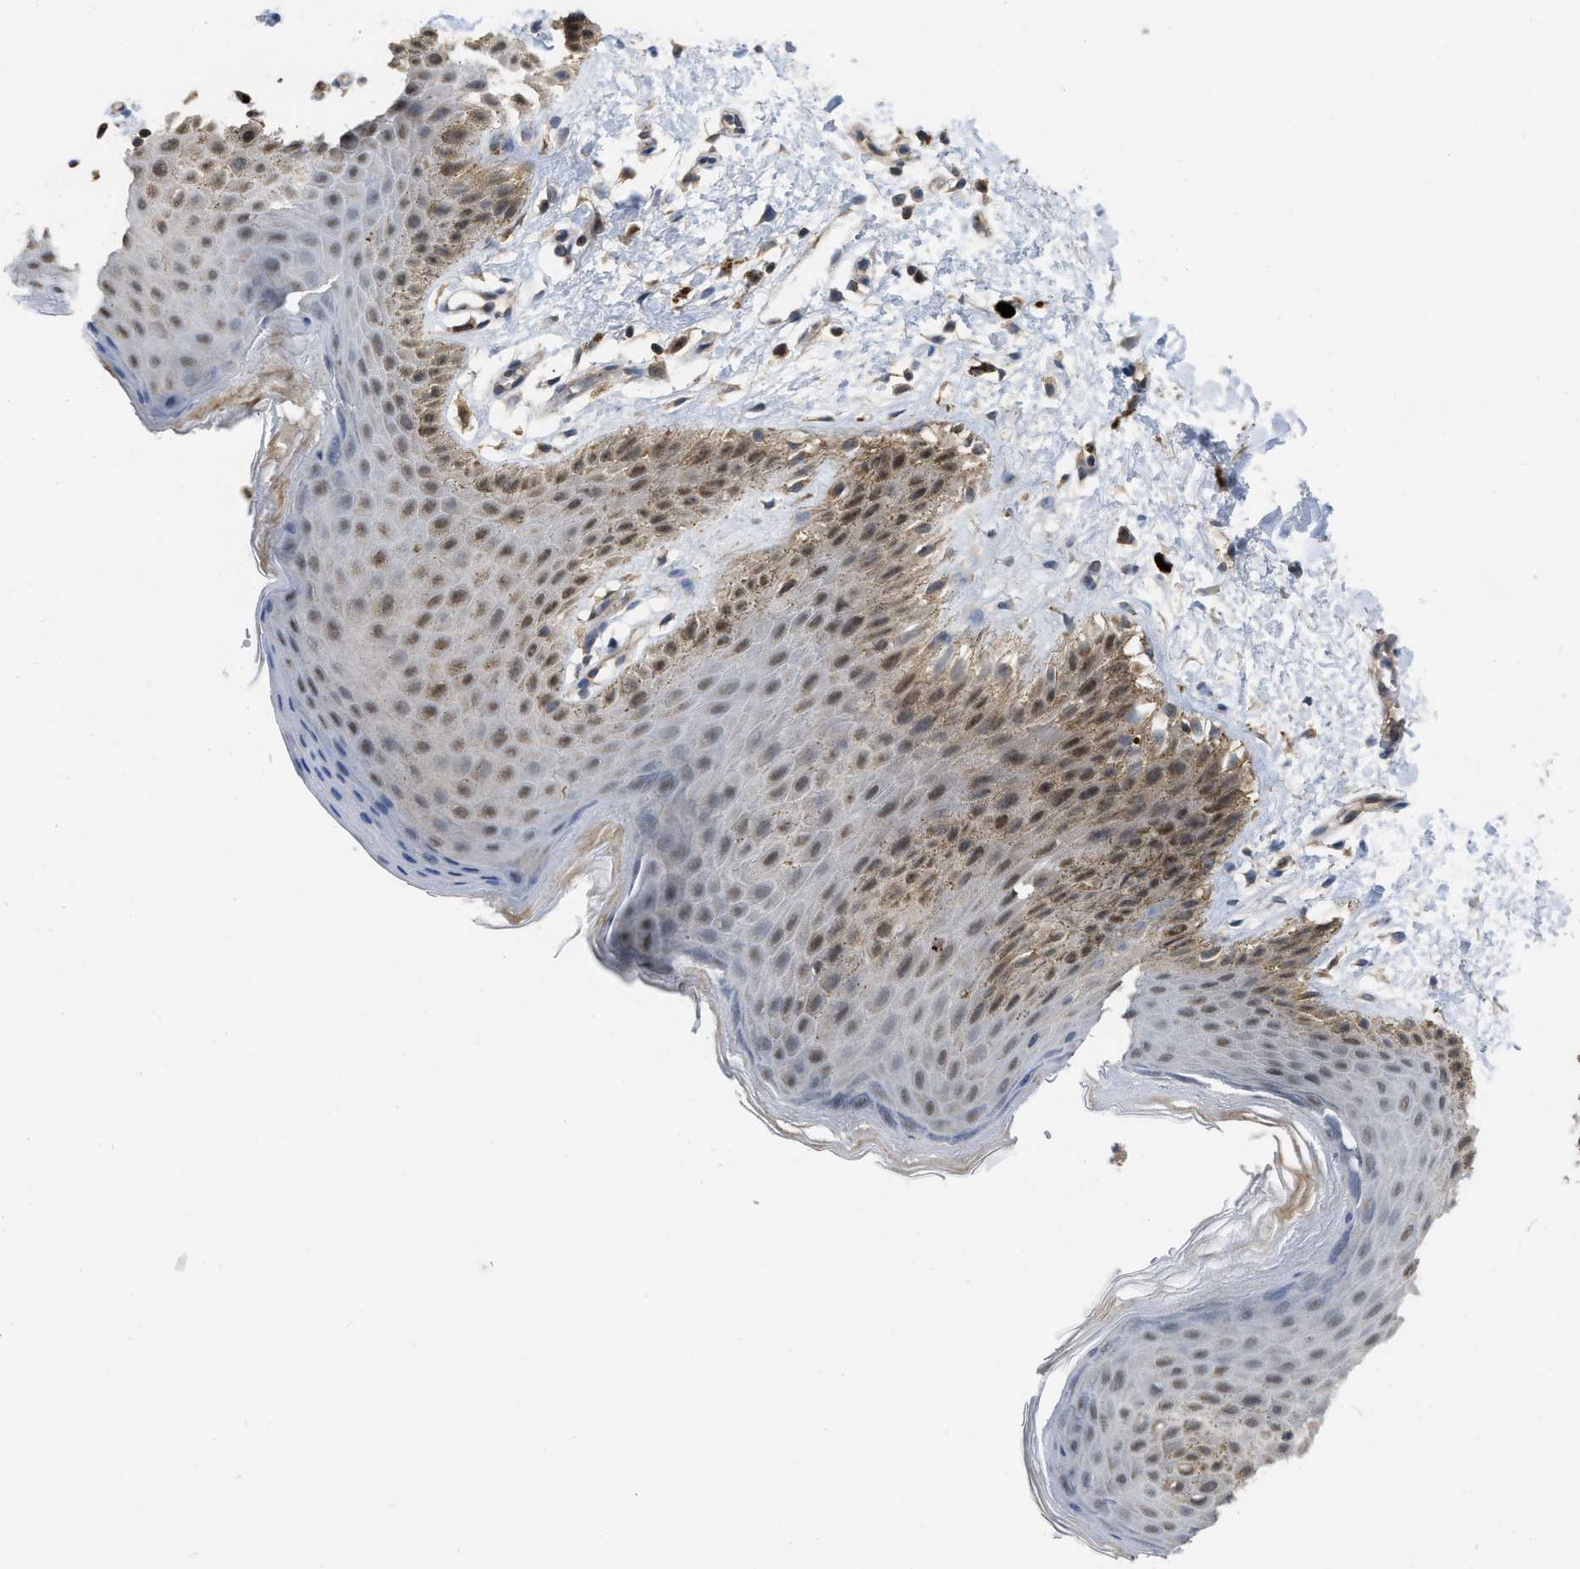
{"staining": {"intensity": "weak", "quantity": "<25%", "location": "cytoplasmic/membranous,nuclear"}, "tissue": "skin", "cell_type": "Epidermal cells", "image_type": "normal", "snomed": [{"axis": "morphology", "description": "Normal tissue, NOS"}, {"axis": "topography", "description": "Anal"}], "caption": "An image of human skin is negative for staining in epidermal cells. (Immunohistochemistry (ihc), brightfield microscopy, high magnification).", "gene": "NAPEPLD", "patient": {"sex": "male", "age": 44}}